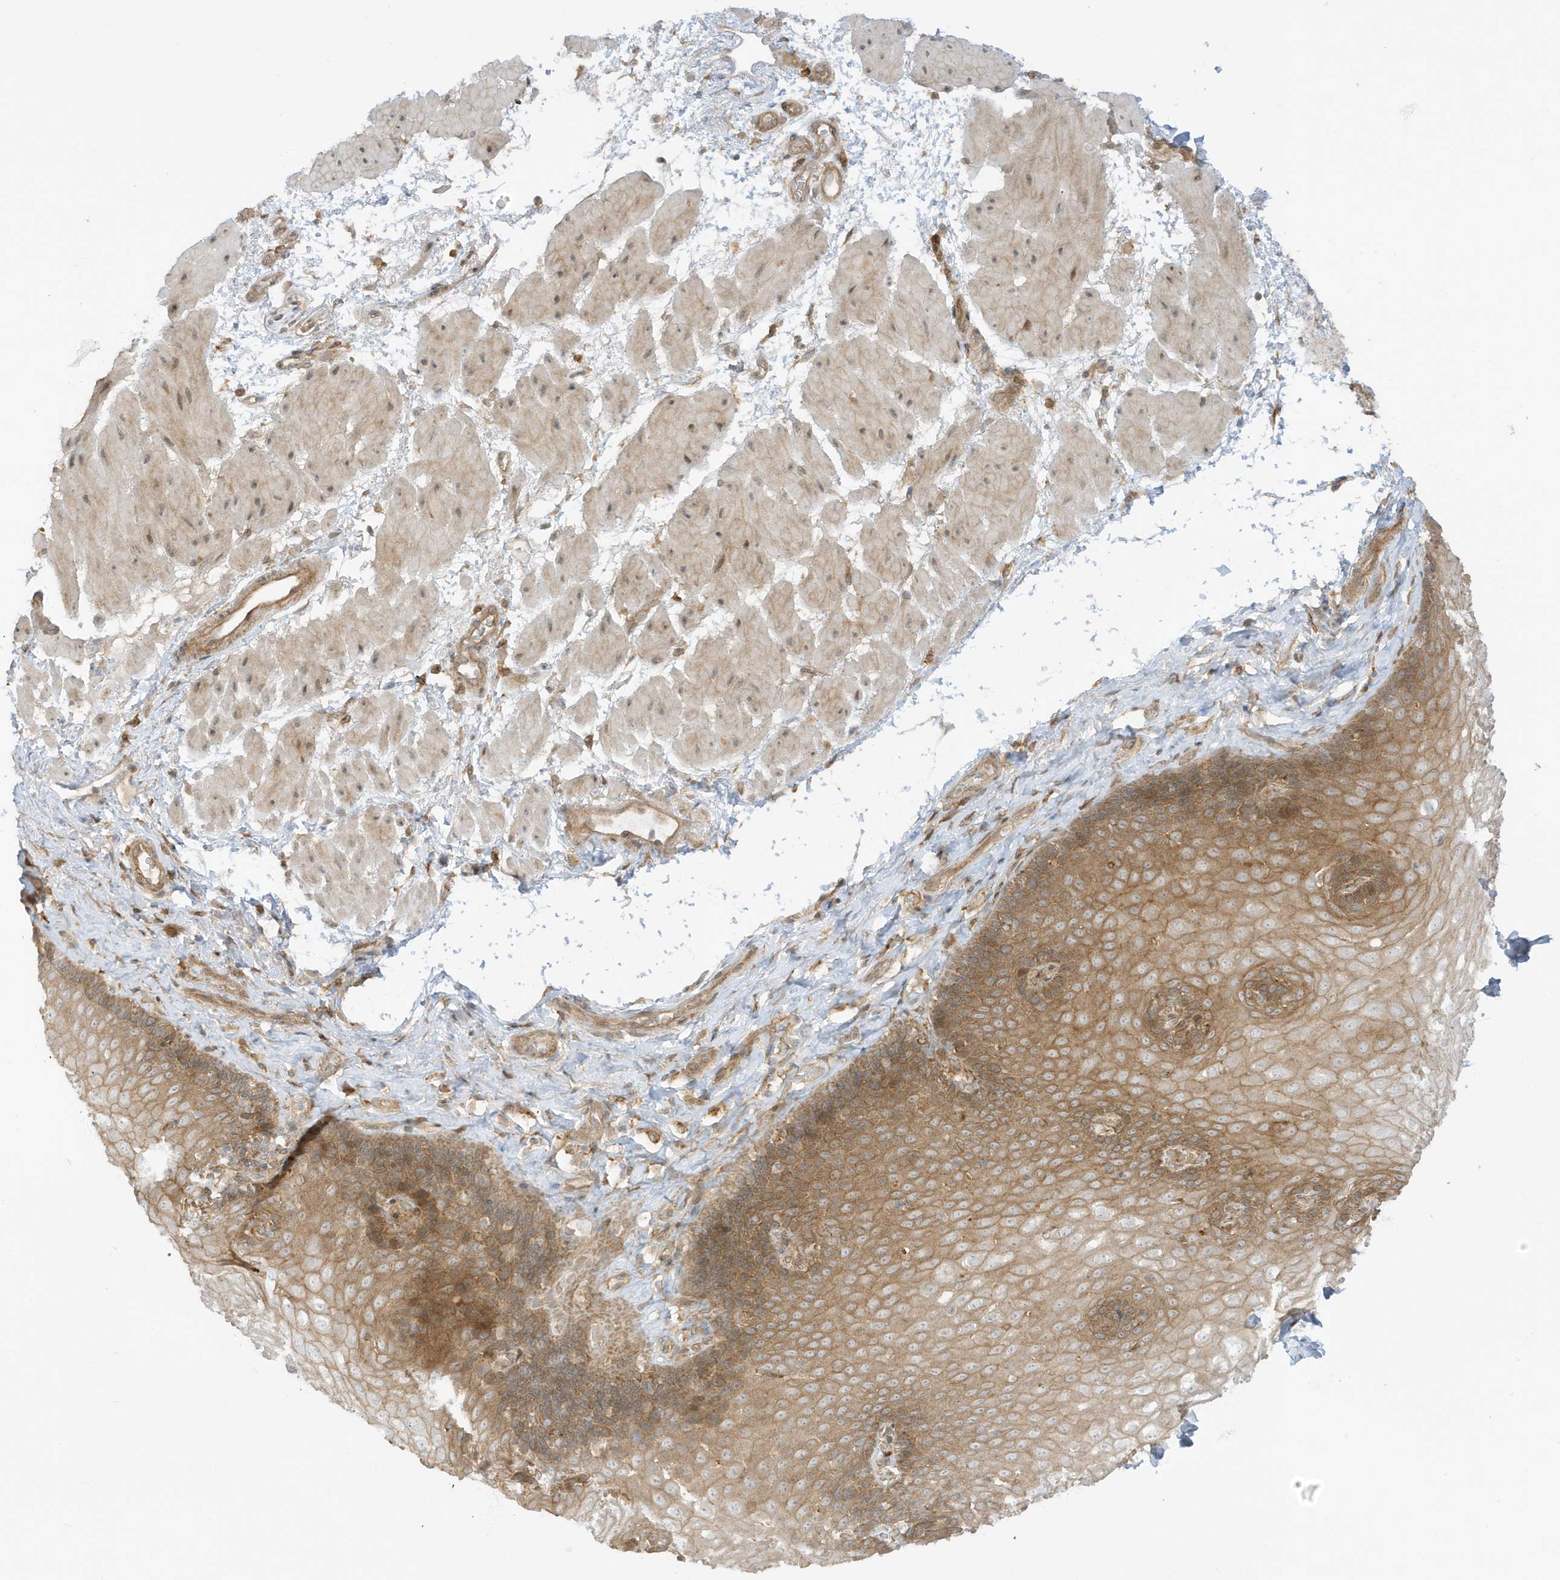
{"staining": {"intensity": "moderate", "quantity": ">75%", "location": "cytoplasmic/membranous"}, "tissue": "esophagus", "cell_type": "Squamous epithelial cells", "image_type": "normal", "snomed": [{"axis": "morphology", "description": "Normal tissue, NOS"}, {"axis": "topography", "description": "Esophagus"}], "caption": "Squamous epithelial cells display medium levels of moderate cytoplasmic/membranous expression in approximately >75% of cells in normal esophagus.", "gene": "SCARF2", "patient": {"sex": "female", "age": 66}}